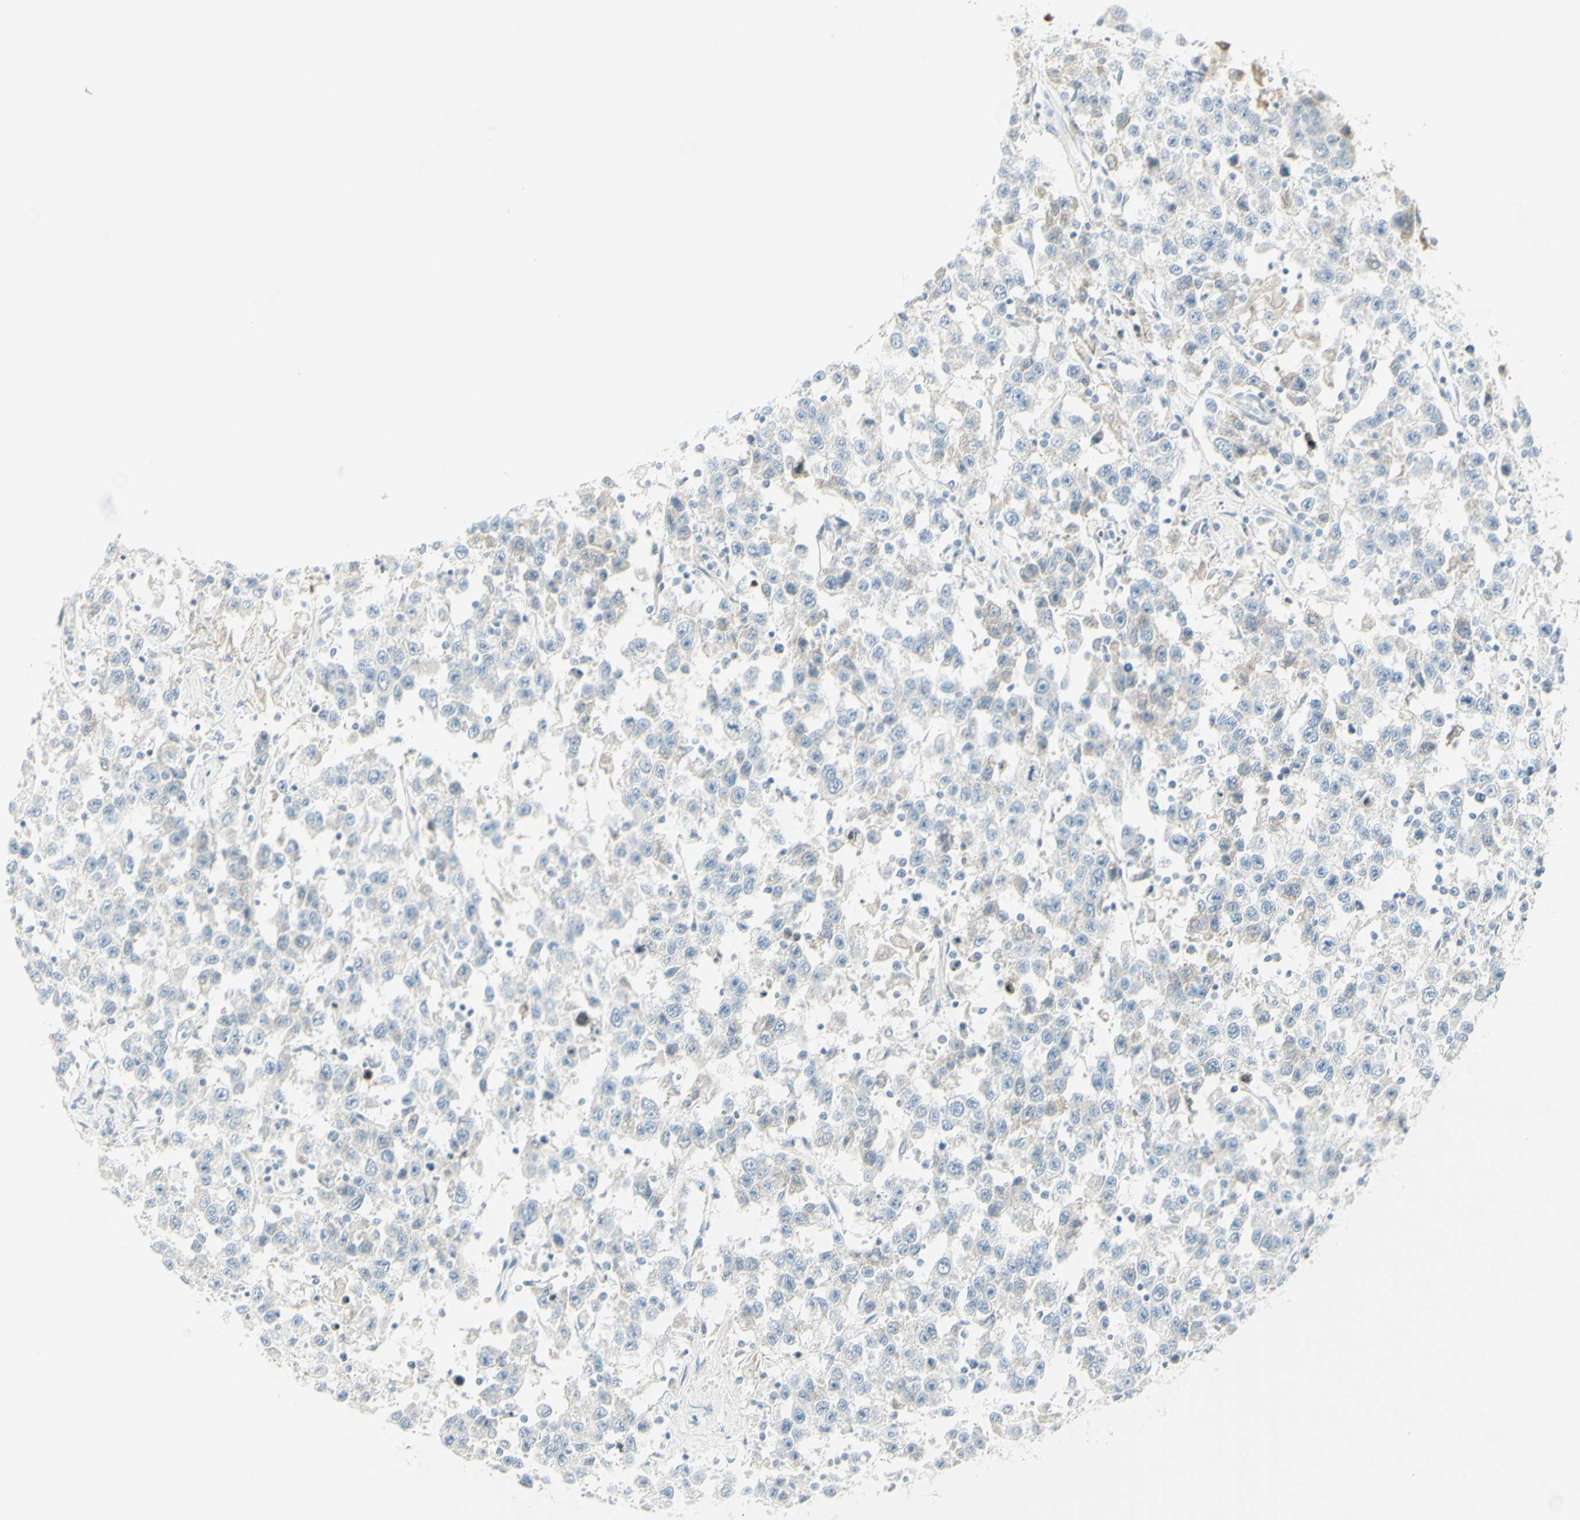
{"staining": {"intensity": "weak", "quantity": "25%-75%", "location": "cytoplasmic/membranous"}, "tissue": "testis cancer", "cell_type": "Tumor cells", "image_type": "cancer", "snomed": [{"axis": "morphology", "description": "Seminoma, NOS"}, {"axis": "topography", "description": "Testis"}], "caption": "DAB (3,3'-diaminobenzidine) immunohistochemical staining of testis cancer (seminoma) demonstrates weak cytoplasmic/membranous protein positivity in approximately 25%-75% of tumor cells.", "gene": "MDK", "patient": {"sex": "male", "age": 41}}